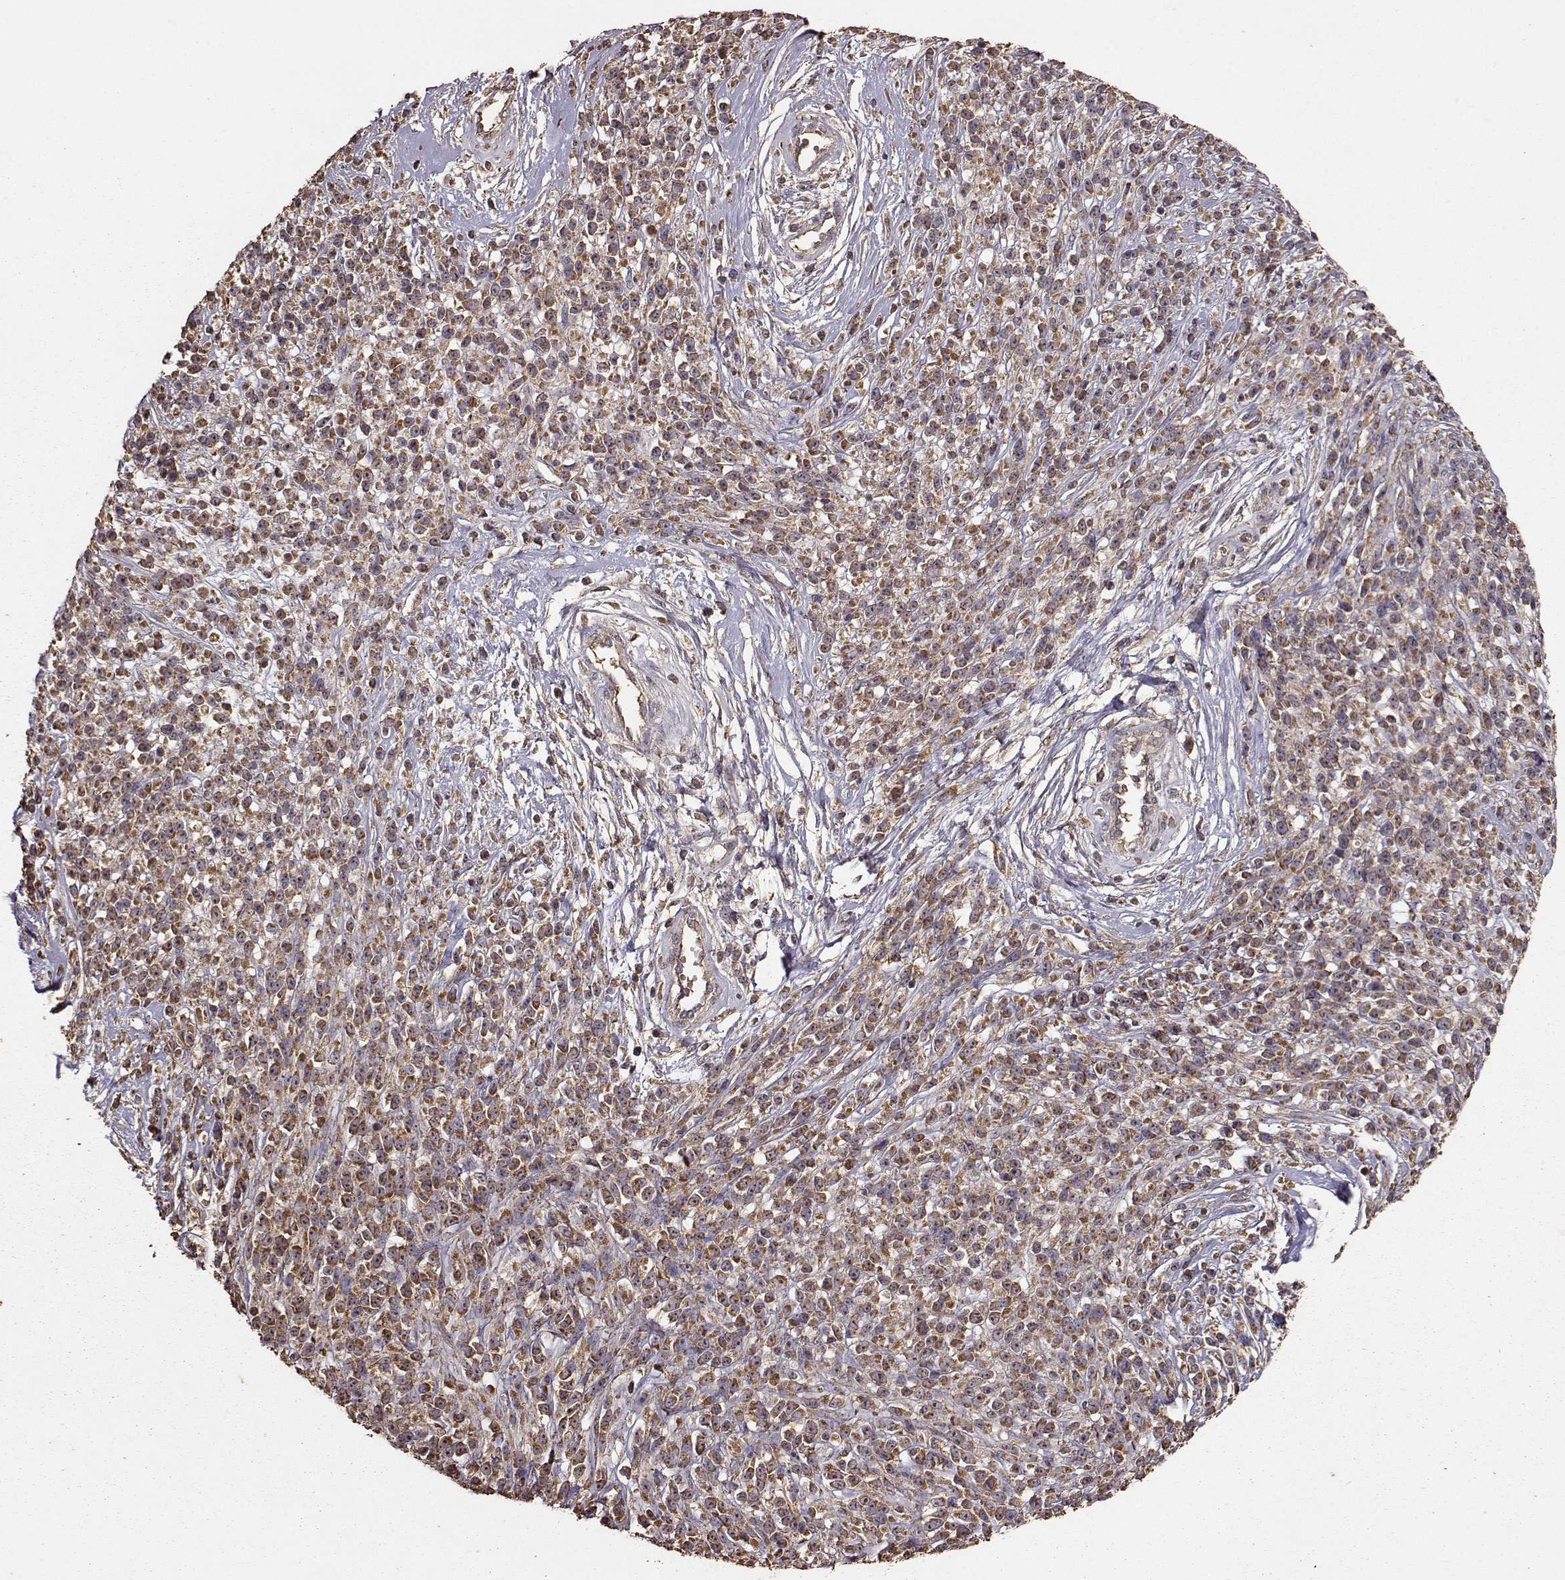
{"staining": {"intensity": "strong", "quantity": ">75%", "location": "cytoplasmic/membranous"}, "tissue": "melanoma", "cell_type": "Tumor cells", "image_type": "cancer", "snomed": [{"axis": "morphology", "description": "Malignant melanoma, NOS"}, {"axis": "topography", "description": "Skin"}, {"axis": "topography", "description": "Skin of trunk"}], "caption": "Melanoma tissue demonstrates strong cytoplasmic/membranous expression in about >75% of tumor cells", "gene": "PTGES2", "patient": {"sex": "male", "age": 74}}